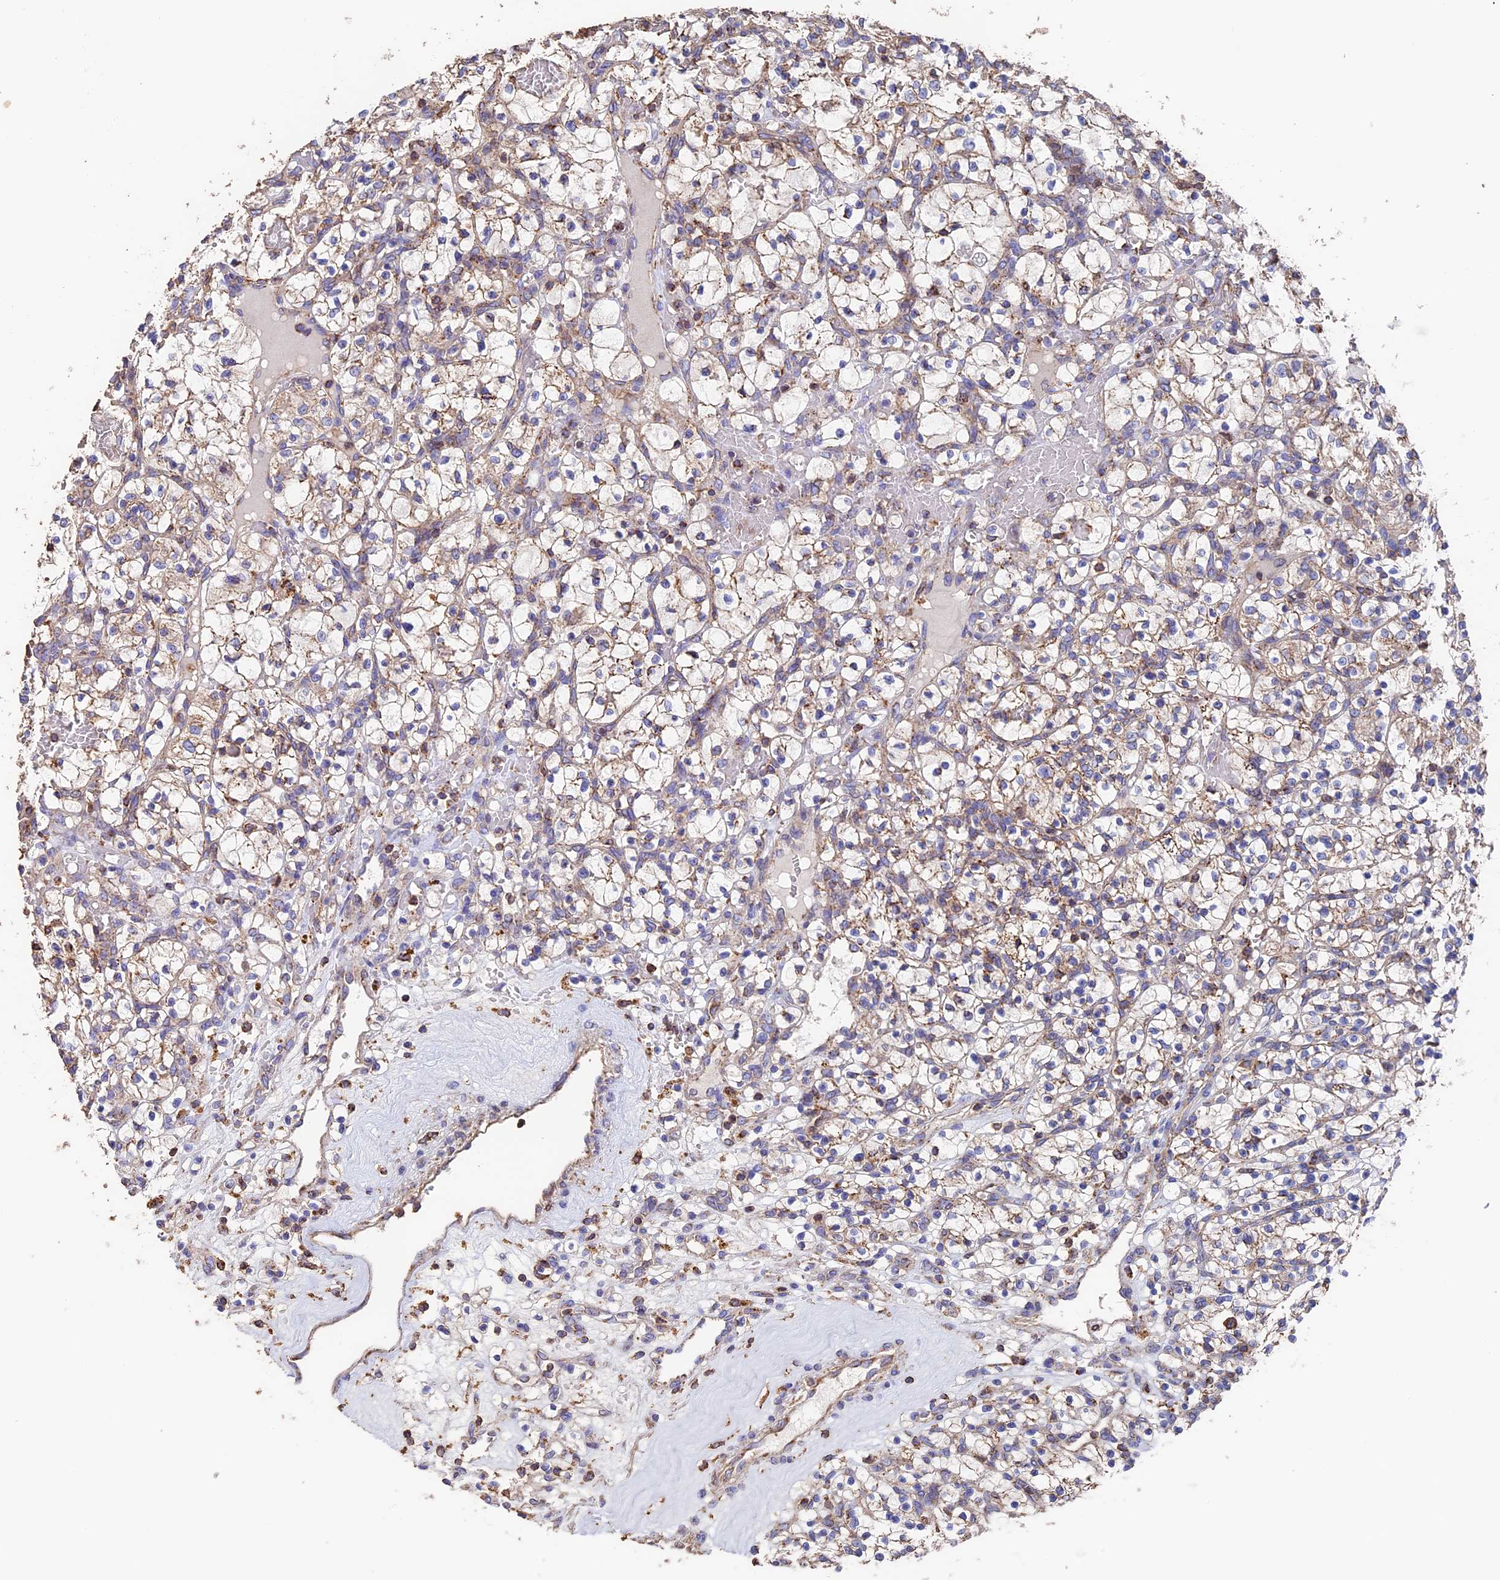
{"staining": {"intensity": "weak", "quantity": "25%-75%", "location": "cytoplasmic/membranous"}, "tissue": "renal cancer", "cell_type": "Tumor cells", "image_type": "cancer", "snomed": [{"axis": "morphology", "description": "Adenocarcinoma, NOS"}, {"axis": "topography", "description": "Kidney"}], "caption": "Renal adenocarcinoma stained with a brown dye exhibits weak cytoplasmic/membranous positive staining in approximately 25%-75% of tumor cells.", "gene": "ADAT1", "patient": {"sex": "female", "age": 57}}